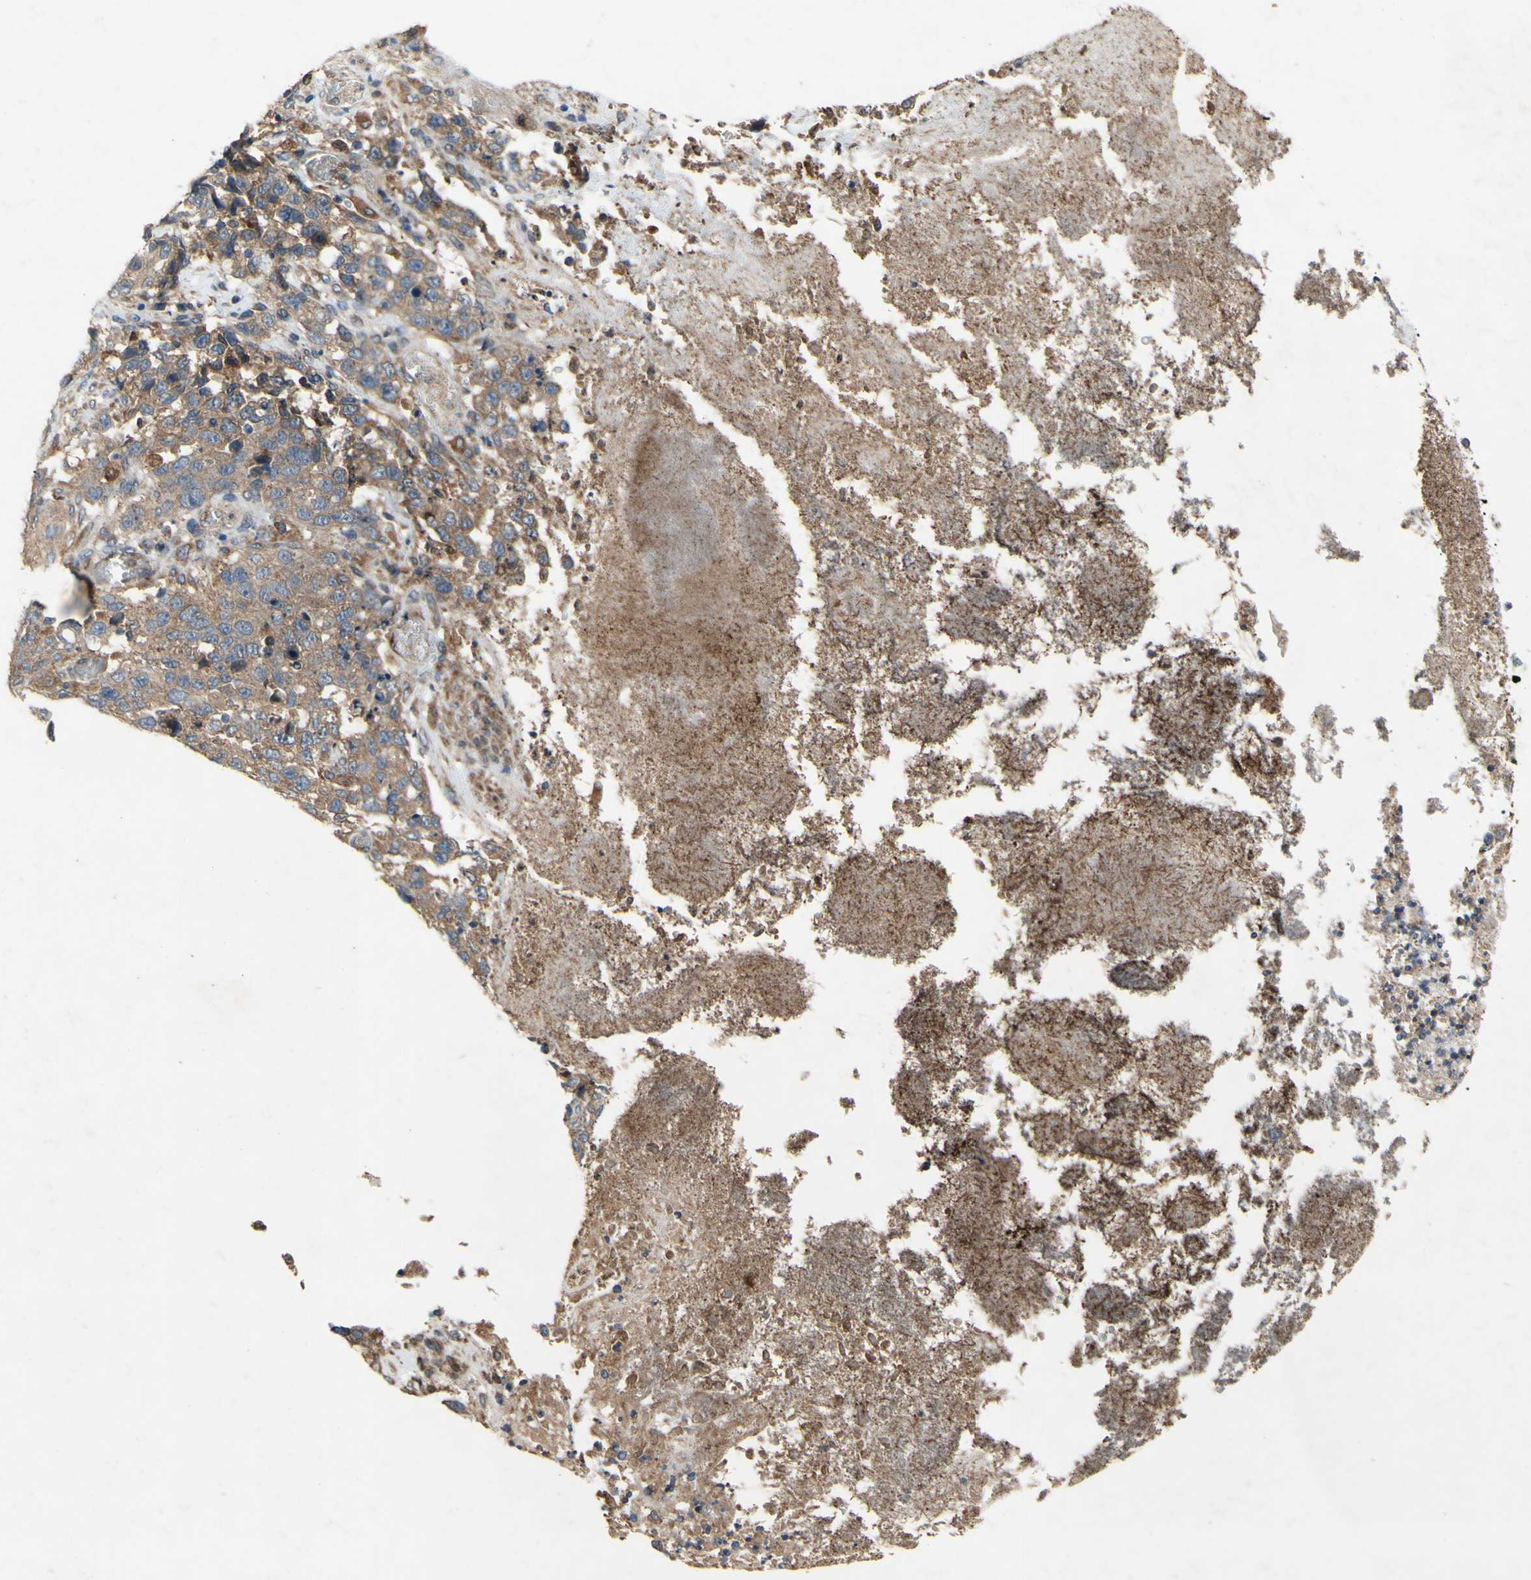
{"staining": {"intensity": "weak", "quantity": ">75%", "location": "cytoplasmic/membranous"}, "tissue": "stomach cancer", "cell_type": "Tumor cells", "image_type": "cancer", "snomed": [{"axis": "morphology", "description": "Normal tissue, NOS"}, {"axis": "morphology", "description": "Adenocarcinoma, NOS"}, {"axis": "topography", "description": "Stomach"}], "caption": "Protein expression by immunohistochemistry shows weak cytoplasmic/membranous positivity in approximately >75% of tumor cells in stomach cancer (adenocarcinoma).", "gene": "PDGFB", "patient": {"sex": "male", "age": 48}}